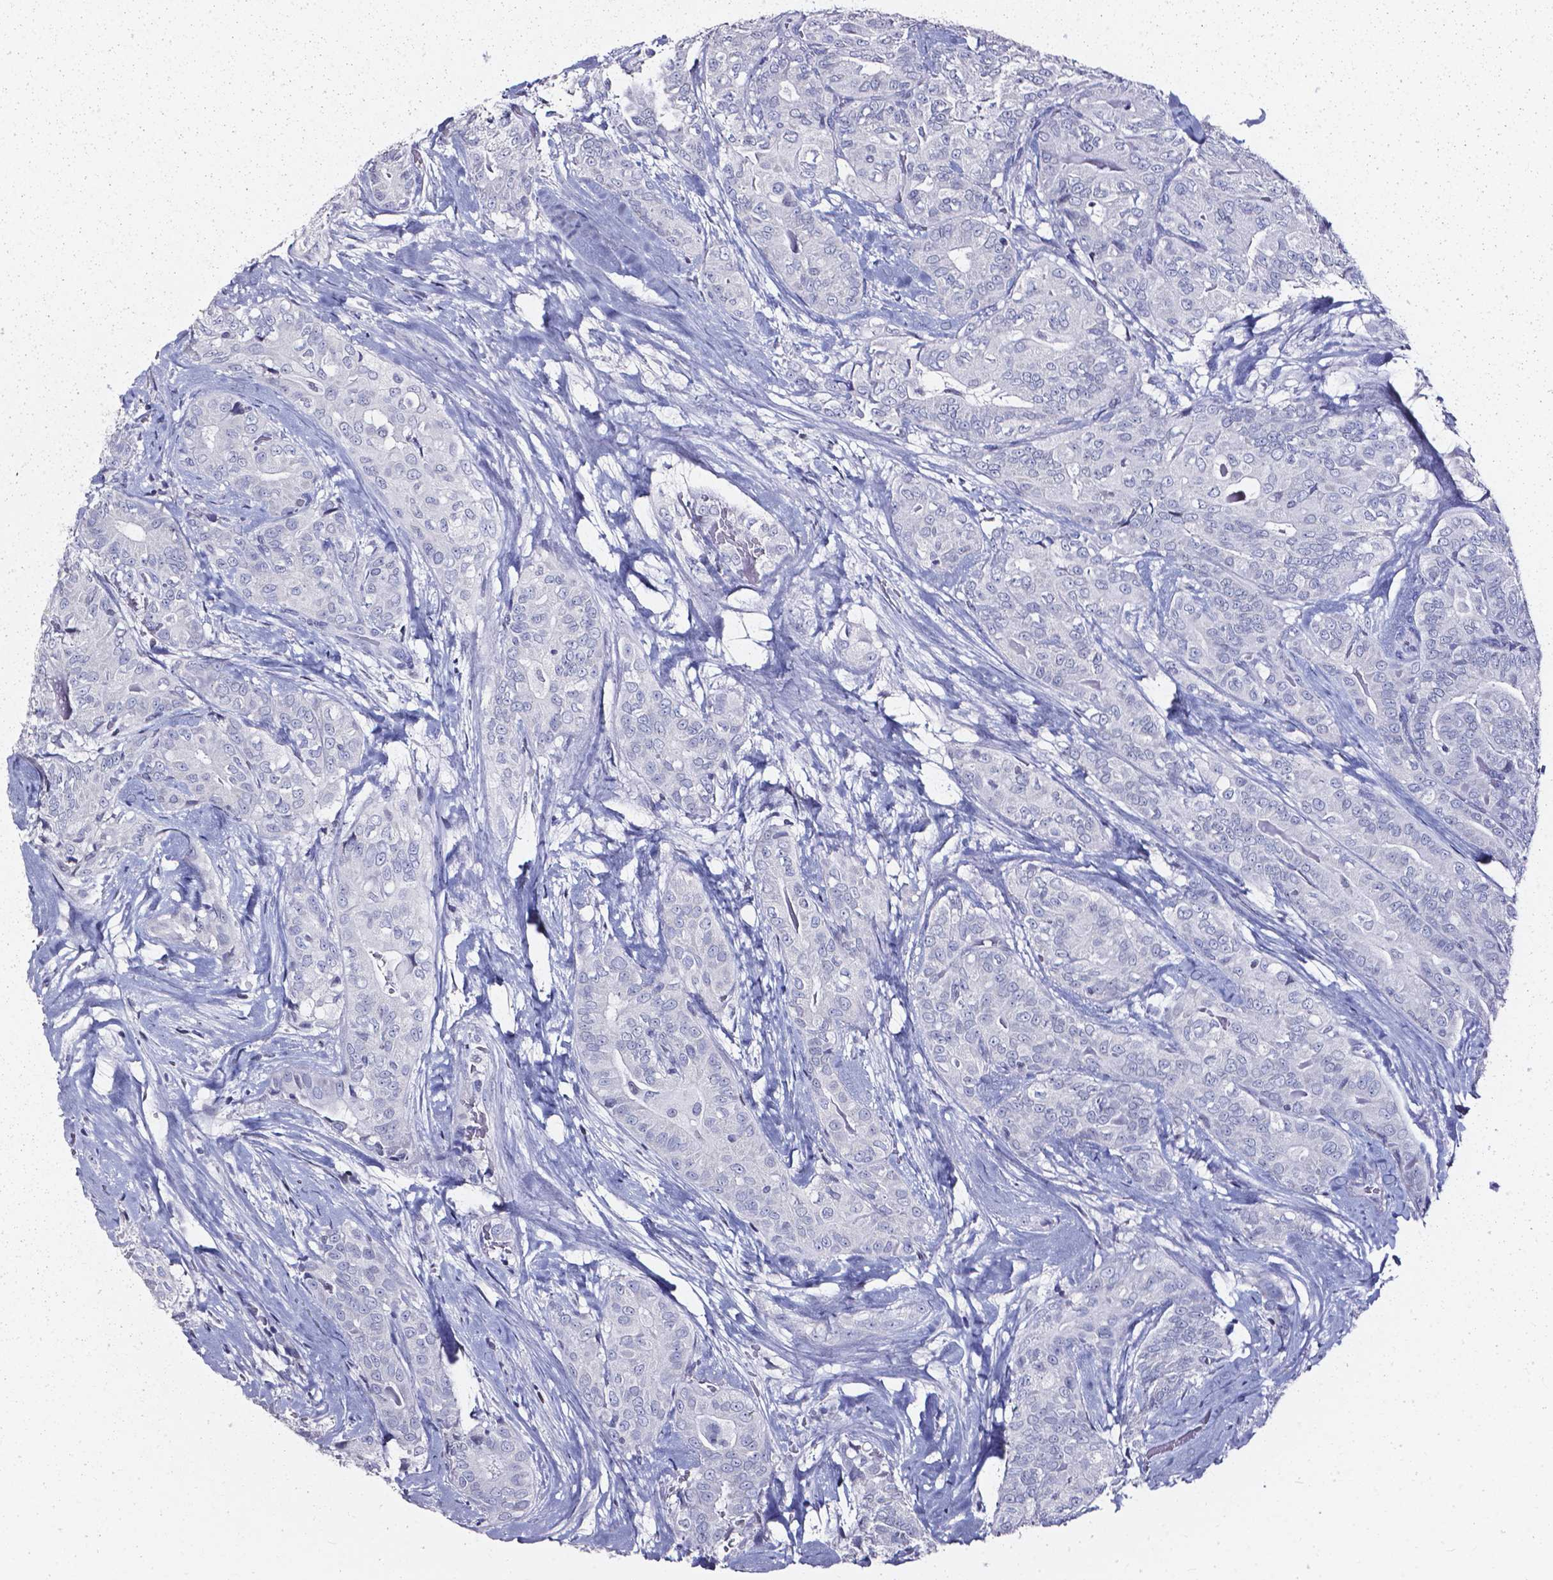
{"staining": {"intensity": "negative", "quantity": "none", "location": "none"}, "tissue": "thyroid cancer", "cell_type": "Tumor cells", "image_type": "cancer", "snomed": [{"axis": "morphology", "description": "Papillary adenocarcinoma, NOS"}, {"axis": "topography", "description": "Thyroid gland"}], "caption": "A photomicrograph of human thyroid papillary adenocarcinoma is negative for staining in tumor cells. The staining is performed using DAB (3,3'-diaminobenzidine) brown chromogen with nuclei counter-stained in using hematoxylin.", "gene": "AKR1B10", "patient": {"sex": "male", "age": 61}}